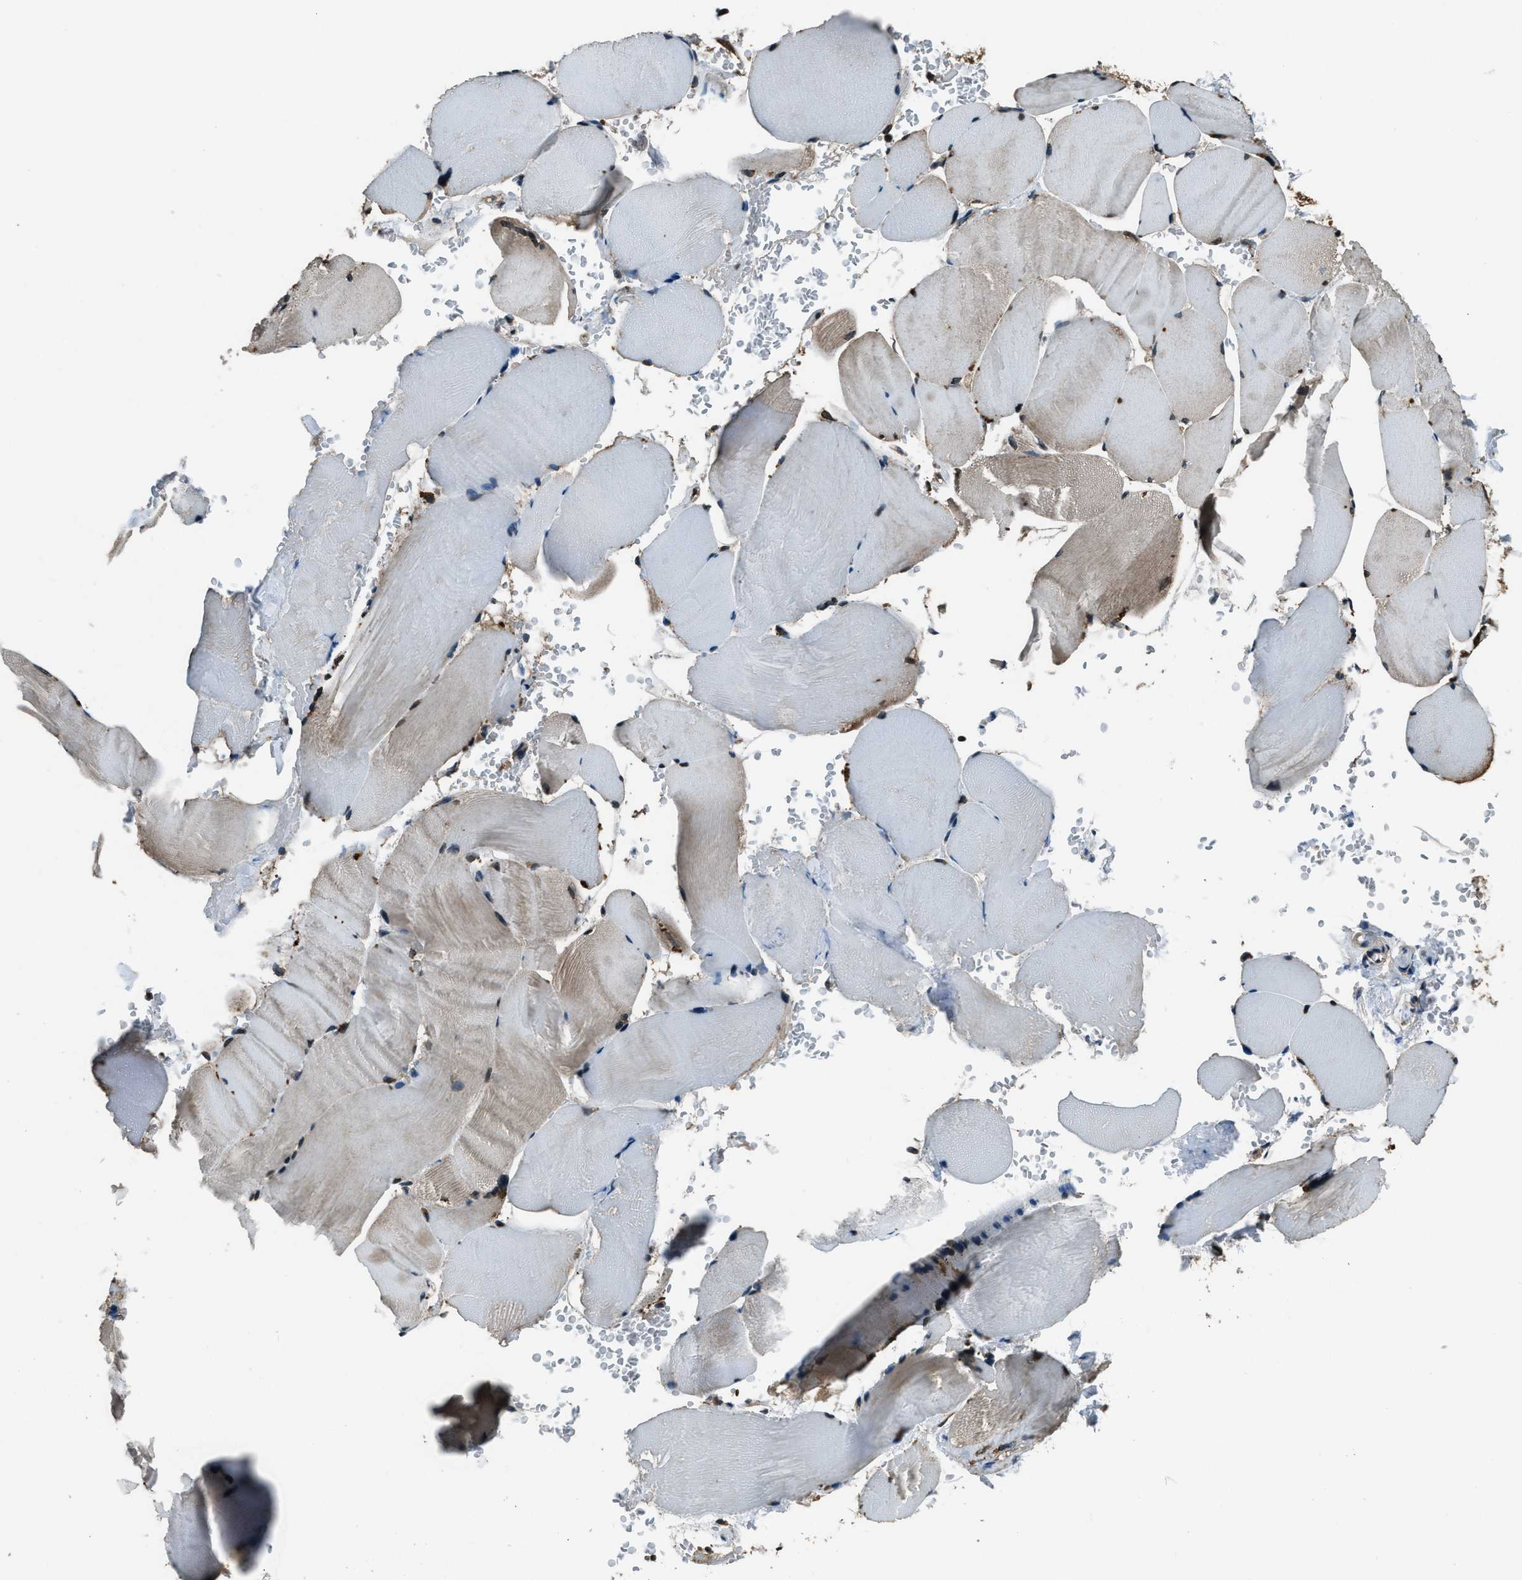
{"staining": {"intensity": "moderate", "quantity": "25%-75%", "location": "cytoplasmic/membranous"}, "tissue": "skeletal muscle", "cell_type": "Myocytes", "image_type": "normal", "snomed": [{"axis": "morphology", "description": "Normal tissue, NOS"}, {"axis": "topography", "description": "Skin"}, {"axis": "topography", "description": "Skeletal muscle"}], "caption": "A medium amount of moderate cytoplasmic/membranous staining is appreciated in approximately 25%-75% of myocytes in normal skeletal muscle.", "gene": "TRIM4", "patient": {"sex": "male", "age": 83}}